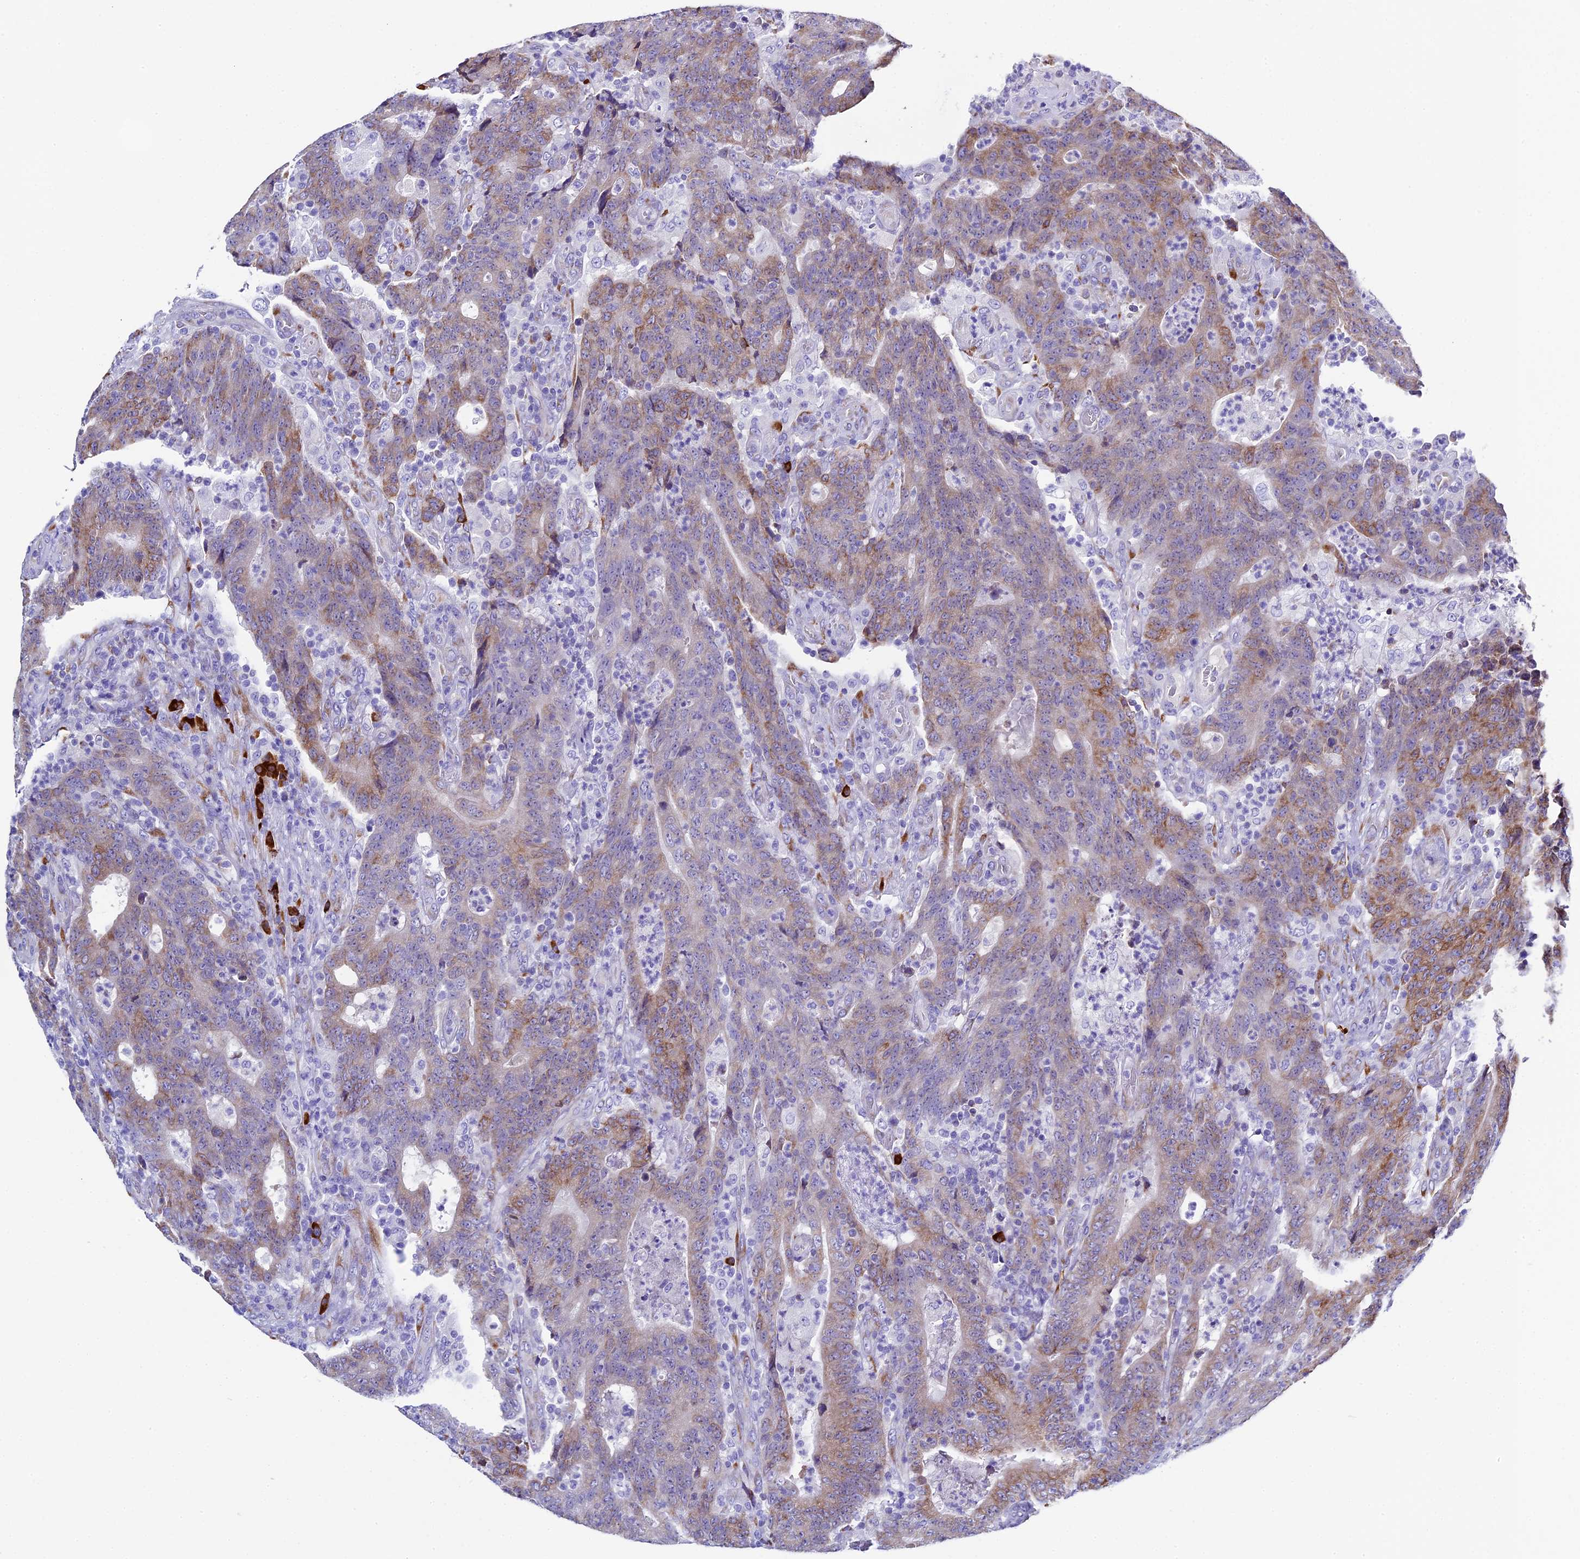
{"staining": {"intensity": "moderate", "quantity": "<25%", "location": "cytoplasmic/membranous"}, "tissue": "colorectal cancer", "cell_type": "Tumor cells", "image_type": "cancer", "snomed": [{"axis": "morphology", "description": "Adenocarcinoma, NOS"}, {"axis": "topography", "description": "Colon"}], "caption": "DAB immunohistochemical staining of human colorectal cancer exhibits moderate cytoplasmic/membranous protein expression in about <25% of tumor cells. (DAB (3,3'-diaminobenzidine) IHC with brightfield microscopy, high magnification).", "gene": "FKBP11", "patient": {"sex": "female", "age": 75}}